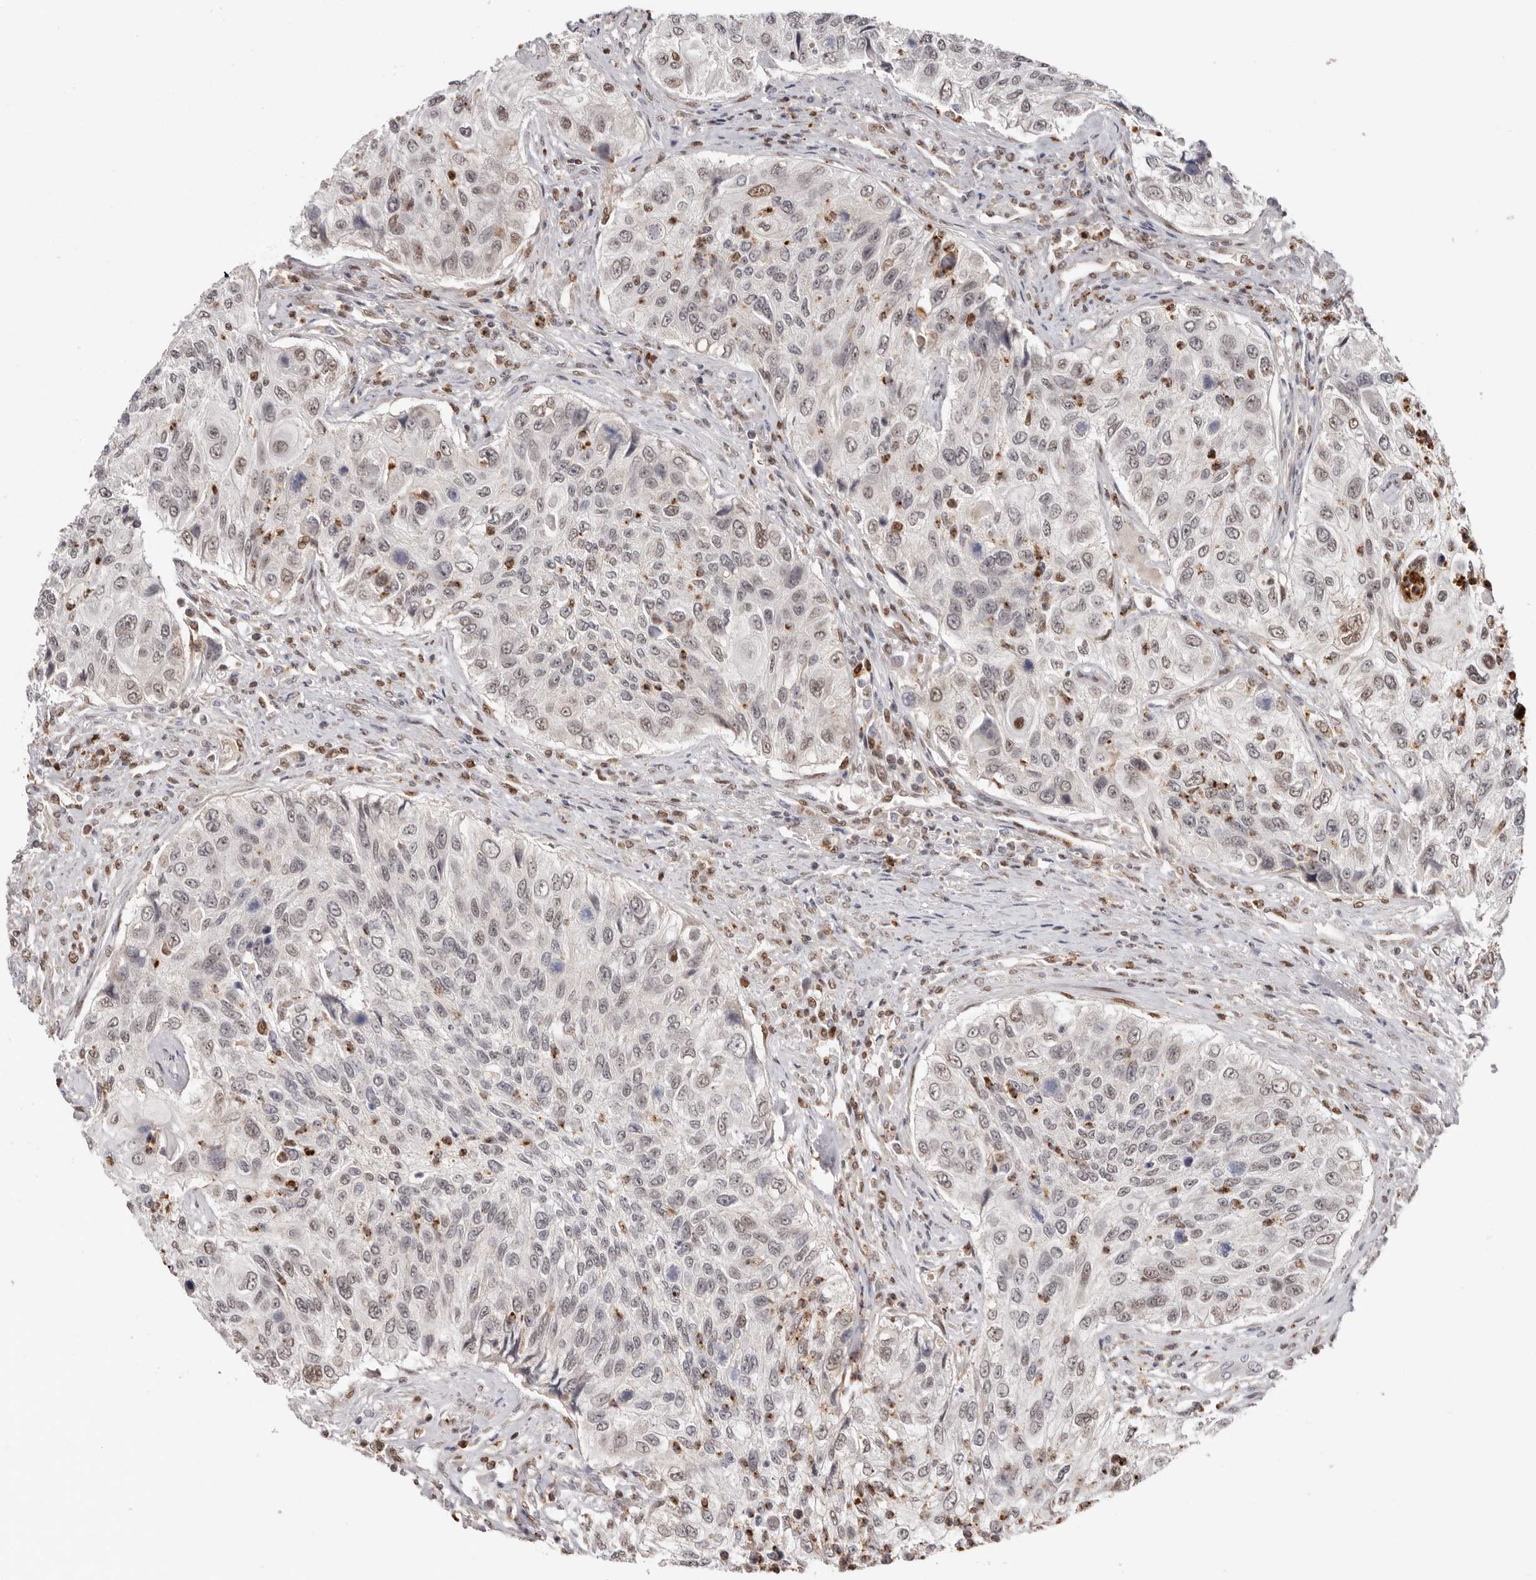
{"staining": {"intensity": "weak", "quantity": "<25%", "location": "nuclear"}, "tissue": "urothelial cancer", "cell_type": "Tumor cells", "image_type": "cancer", "snomed": [{"axis": "morphology", "description": "Urothelial carcinoma, High grade"}, {"axis": "topography", "description": "Urinary bladder"}], "caption": "A photomicrograph of human urothelial cancer is negative for staining in tumor cells.", "gene": "SMAD7", "patient": {"sex": "female", "age": 60}}